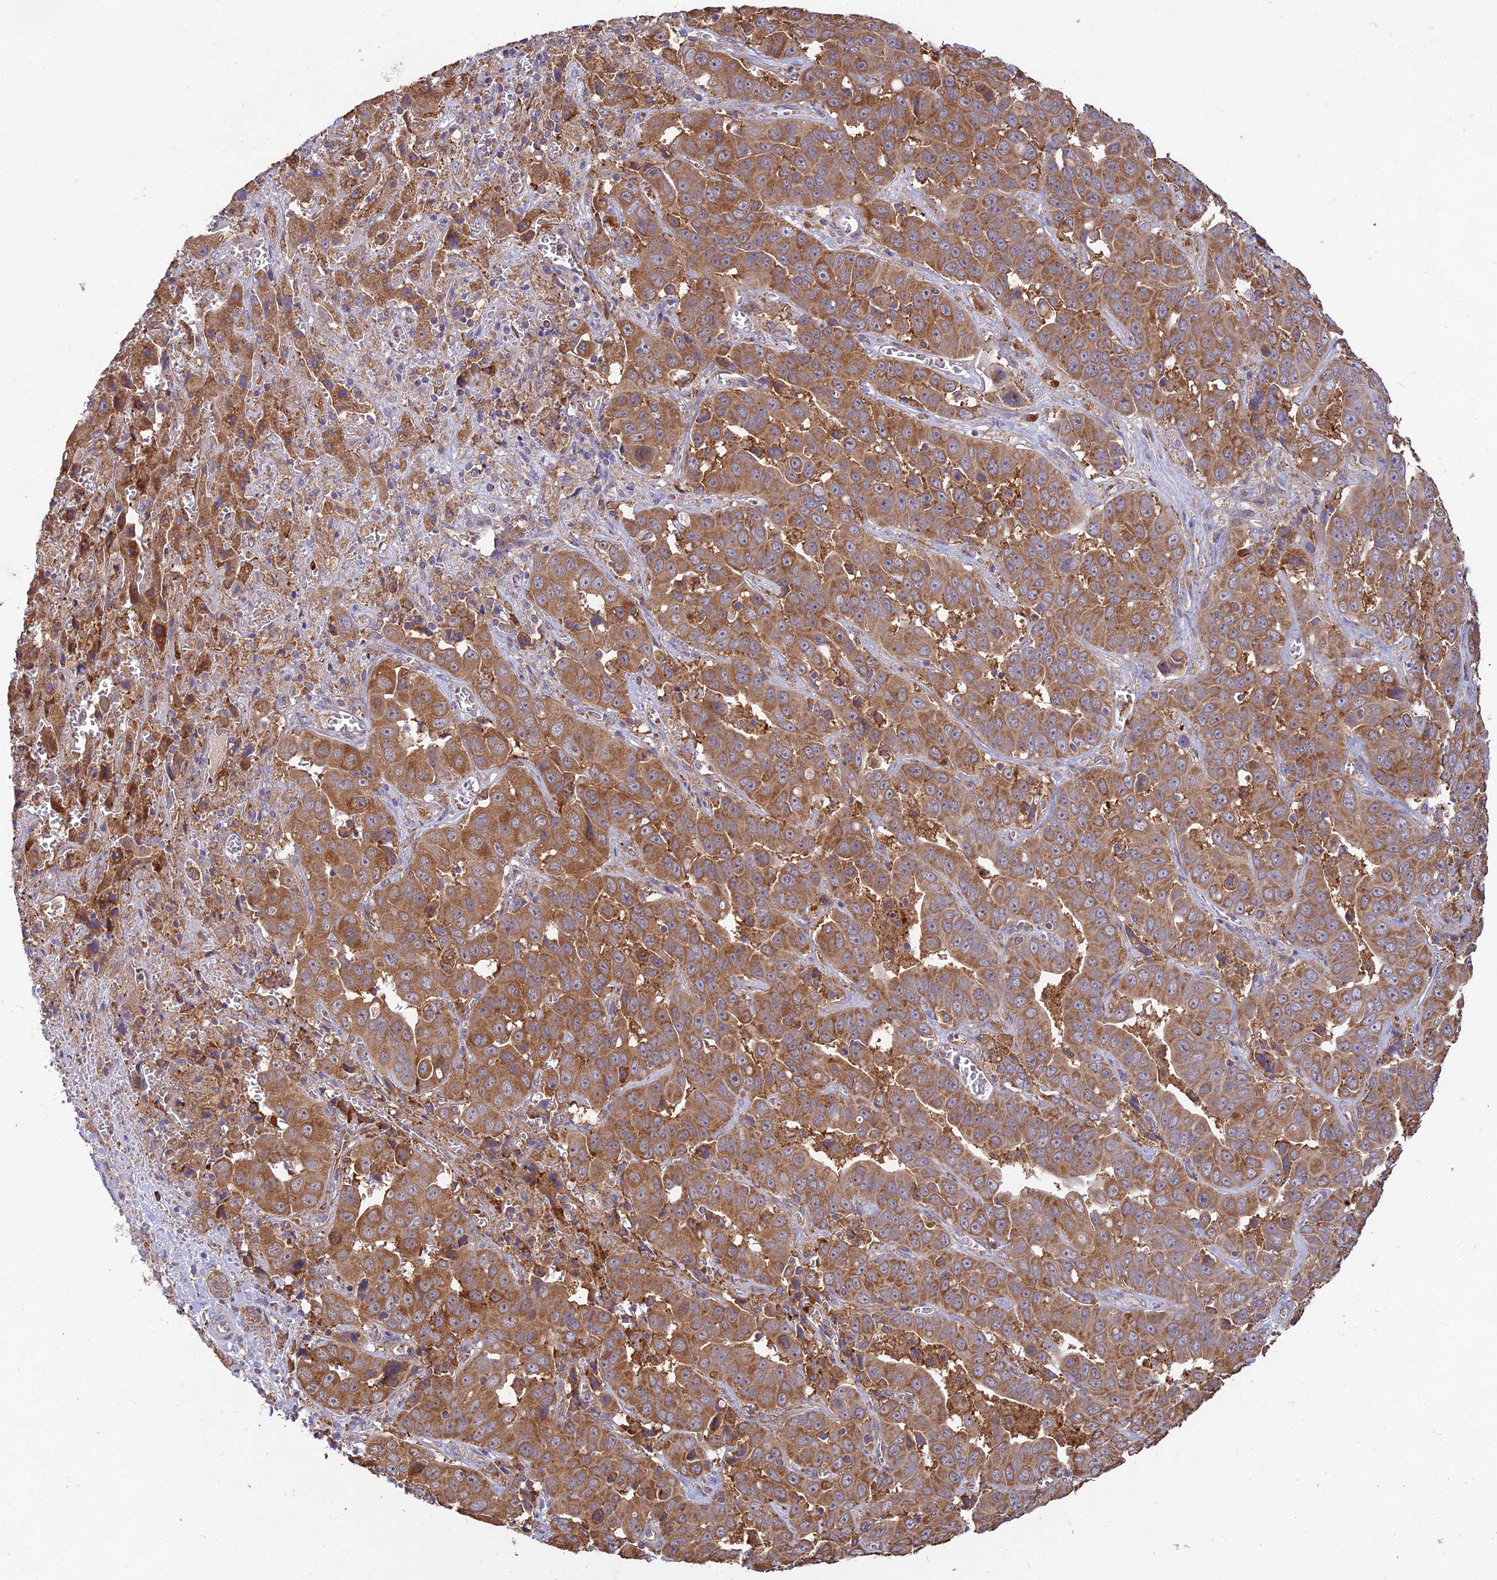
{"staining": {"intensity": "moderate", "quantity": ">75%", "location": "cytoplasmic/membranous"}, "tissue": "liver cancer", "cell_type": "Tumor cells", "image_type": "cancer", "snomed": [{"axis": "morphology", "description": "Cholangiocarcinoma"}, {"axis": "topography", "description": "Liver"}], "caption": "Protein analysis of liver cancer (cholangiocarcinoma) tissue shows moderate cytoplasmic/membranous expression in approximately >75% of tumor cells.", "gene": "NXNL2", "patient": {"sex": "female", "age": 52}}